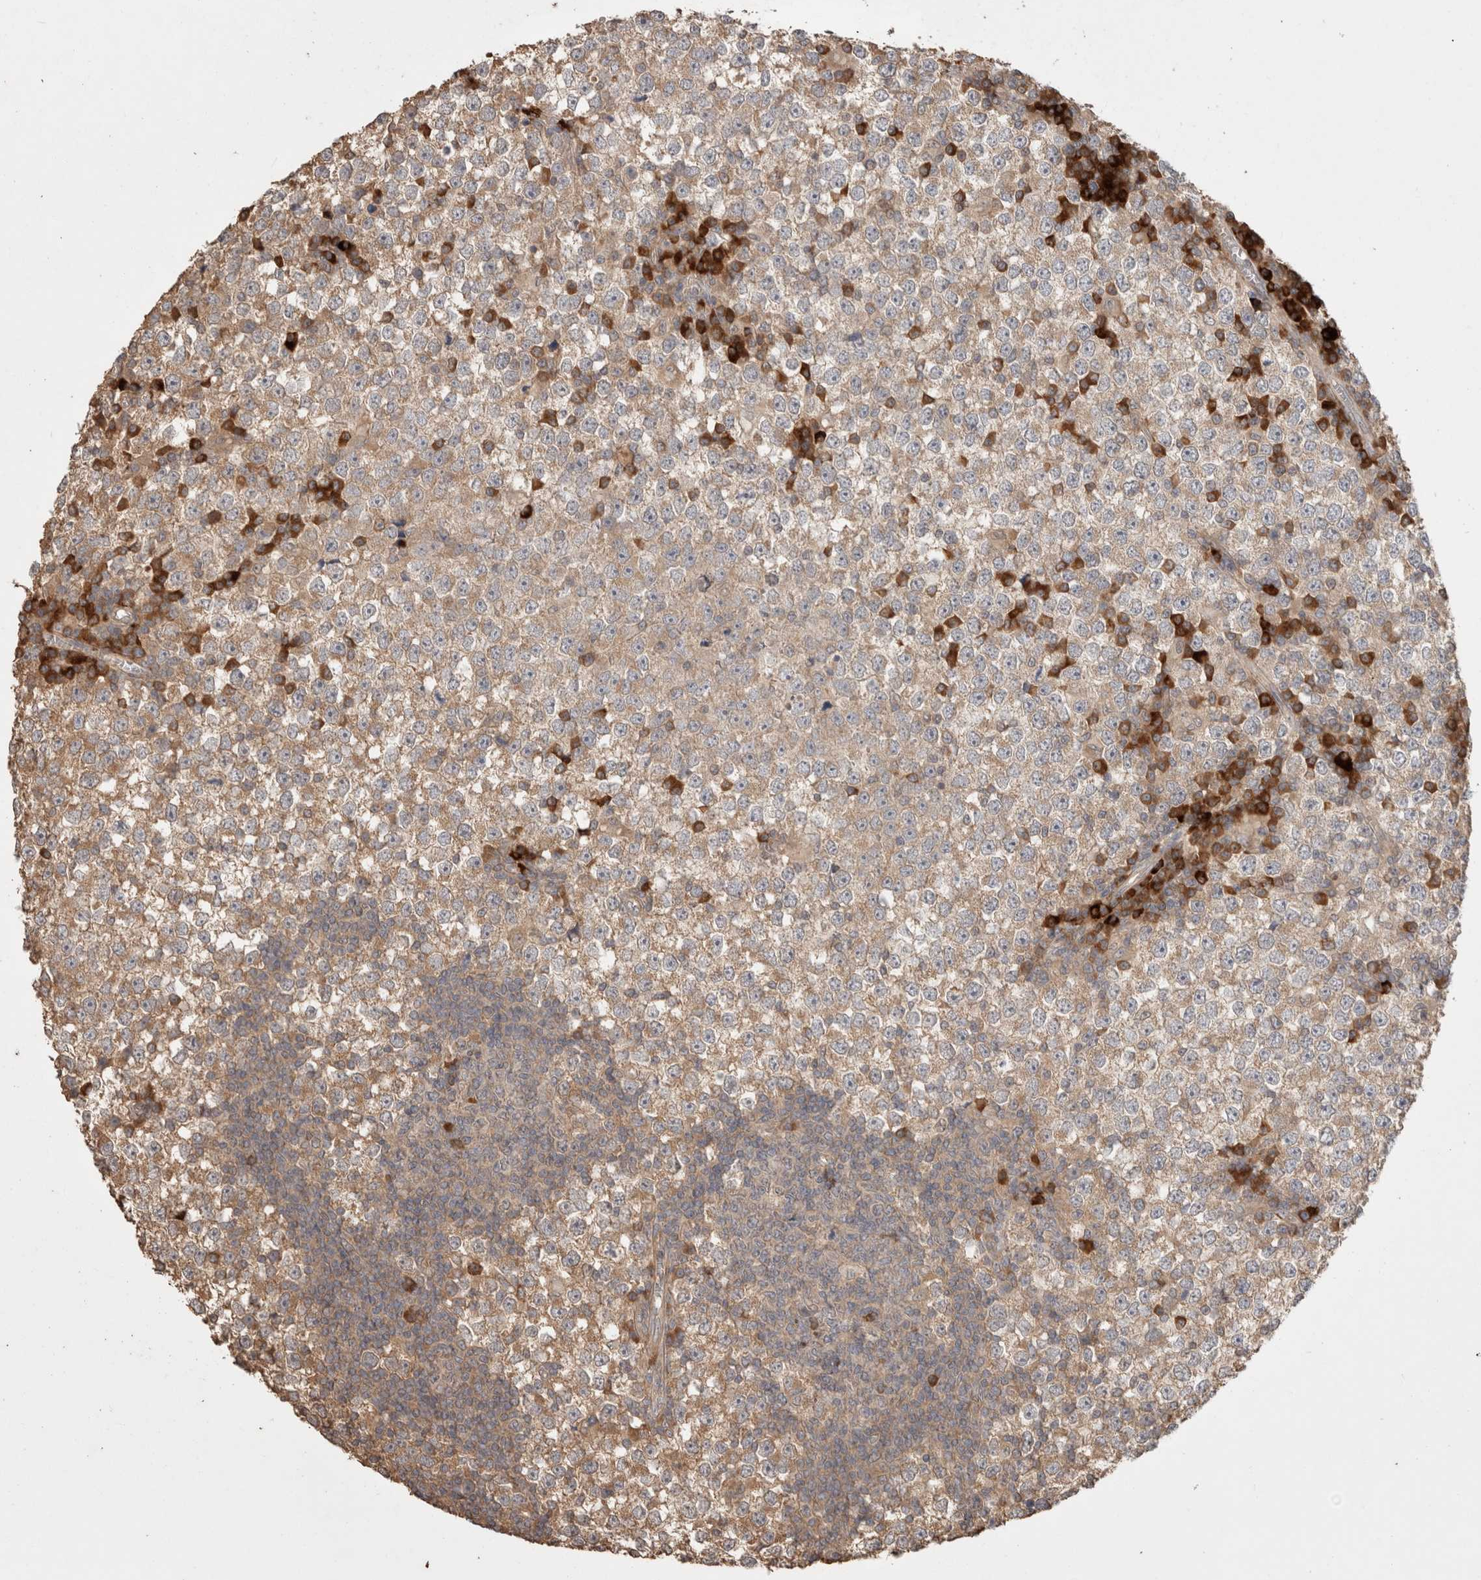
{"staining": {"intensity": "weak", "quantity": ">75%", "location": "cytoplasmic/membranous"}, "tissue": "testis cancer", "cell_type": "Tumor cells", "image_type": "cancer", "snomed": [{"axis": "morphology", "description": "Seminoma, NOS"}, {"axis": "topography", "description": "Testis"}], "caption": "Testis cancer (seminoma) stained with IHC reveals weak cytoplasmic/membranous positivity in approximately >75% of tumor cells.", "gene": "HROB", "patient": {"sex": "male", "age": 65}}